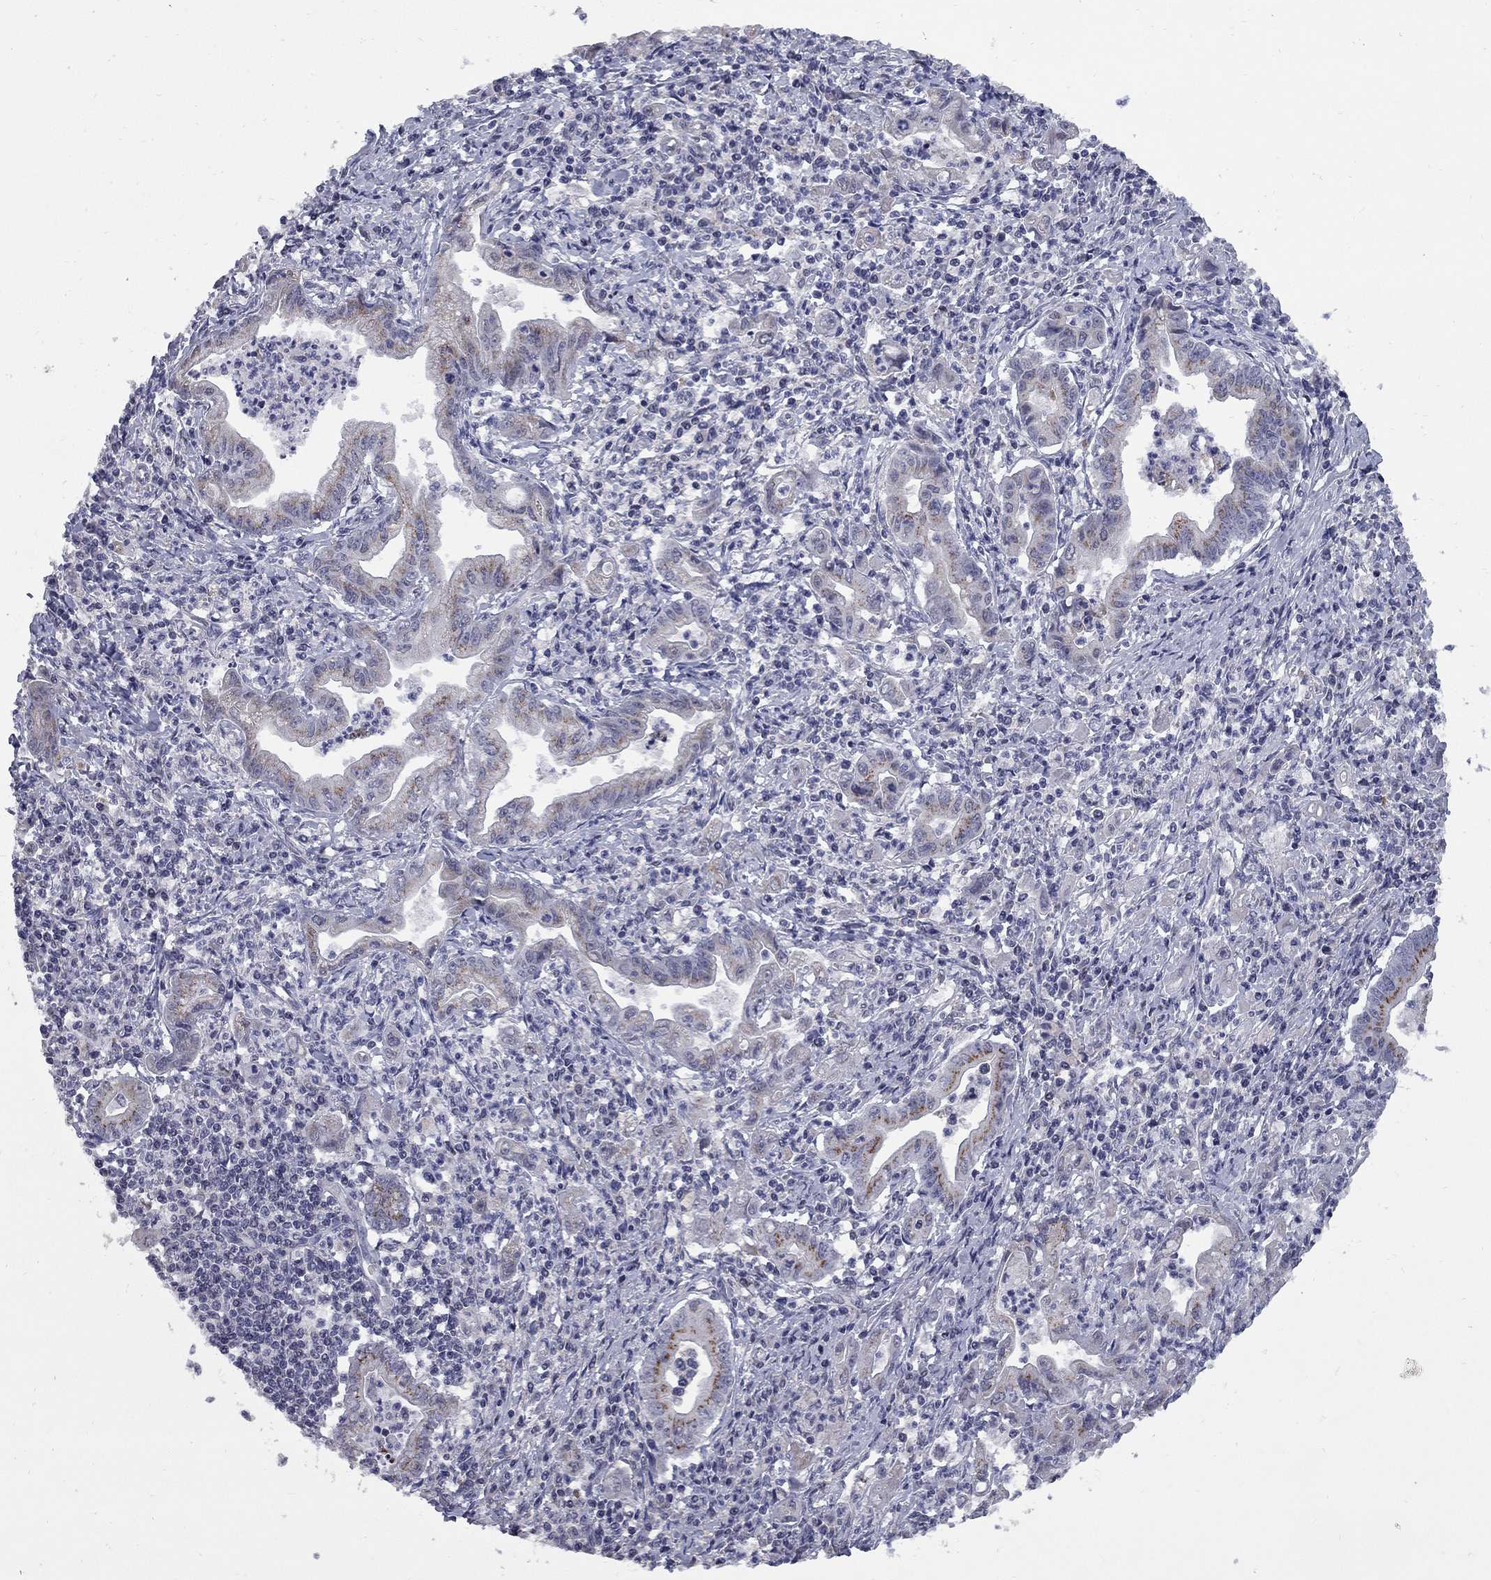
{"staining": {"intensity": "strong", "quantity": "<25%", "location": "cytoplasmic/membranous"}, "tissue": "stomach cancer", "cell_type": "Tumor cells", "image_type": "cancer", "snomed": [{"axis": "morphology", "description": "Adenocarcinoma, NOS"}, {"axis": "topography", "description": "Stomach, upper"}], "caption": "An IHC histopathology image of tumor tissue is shown. Protein staining in brown labels strong cytoplasmic/membranous positivity in stomach cancer within tumor cells. Using DAB (brown) and hematoxylin (blue) stains, captured at high magnification using brightfield microscopy.", "gene": "HTR4", "patient": {"sex": "female", "age": 79}}